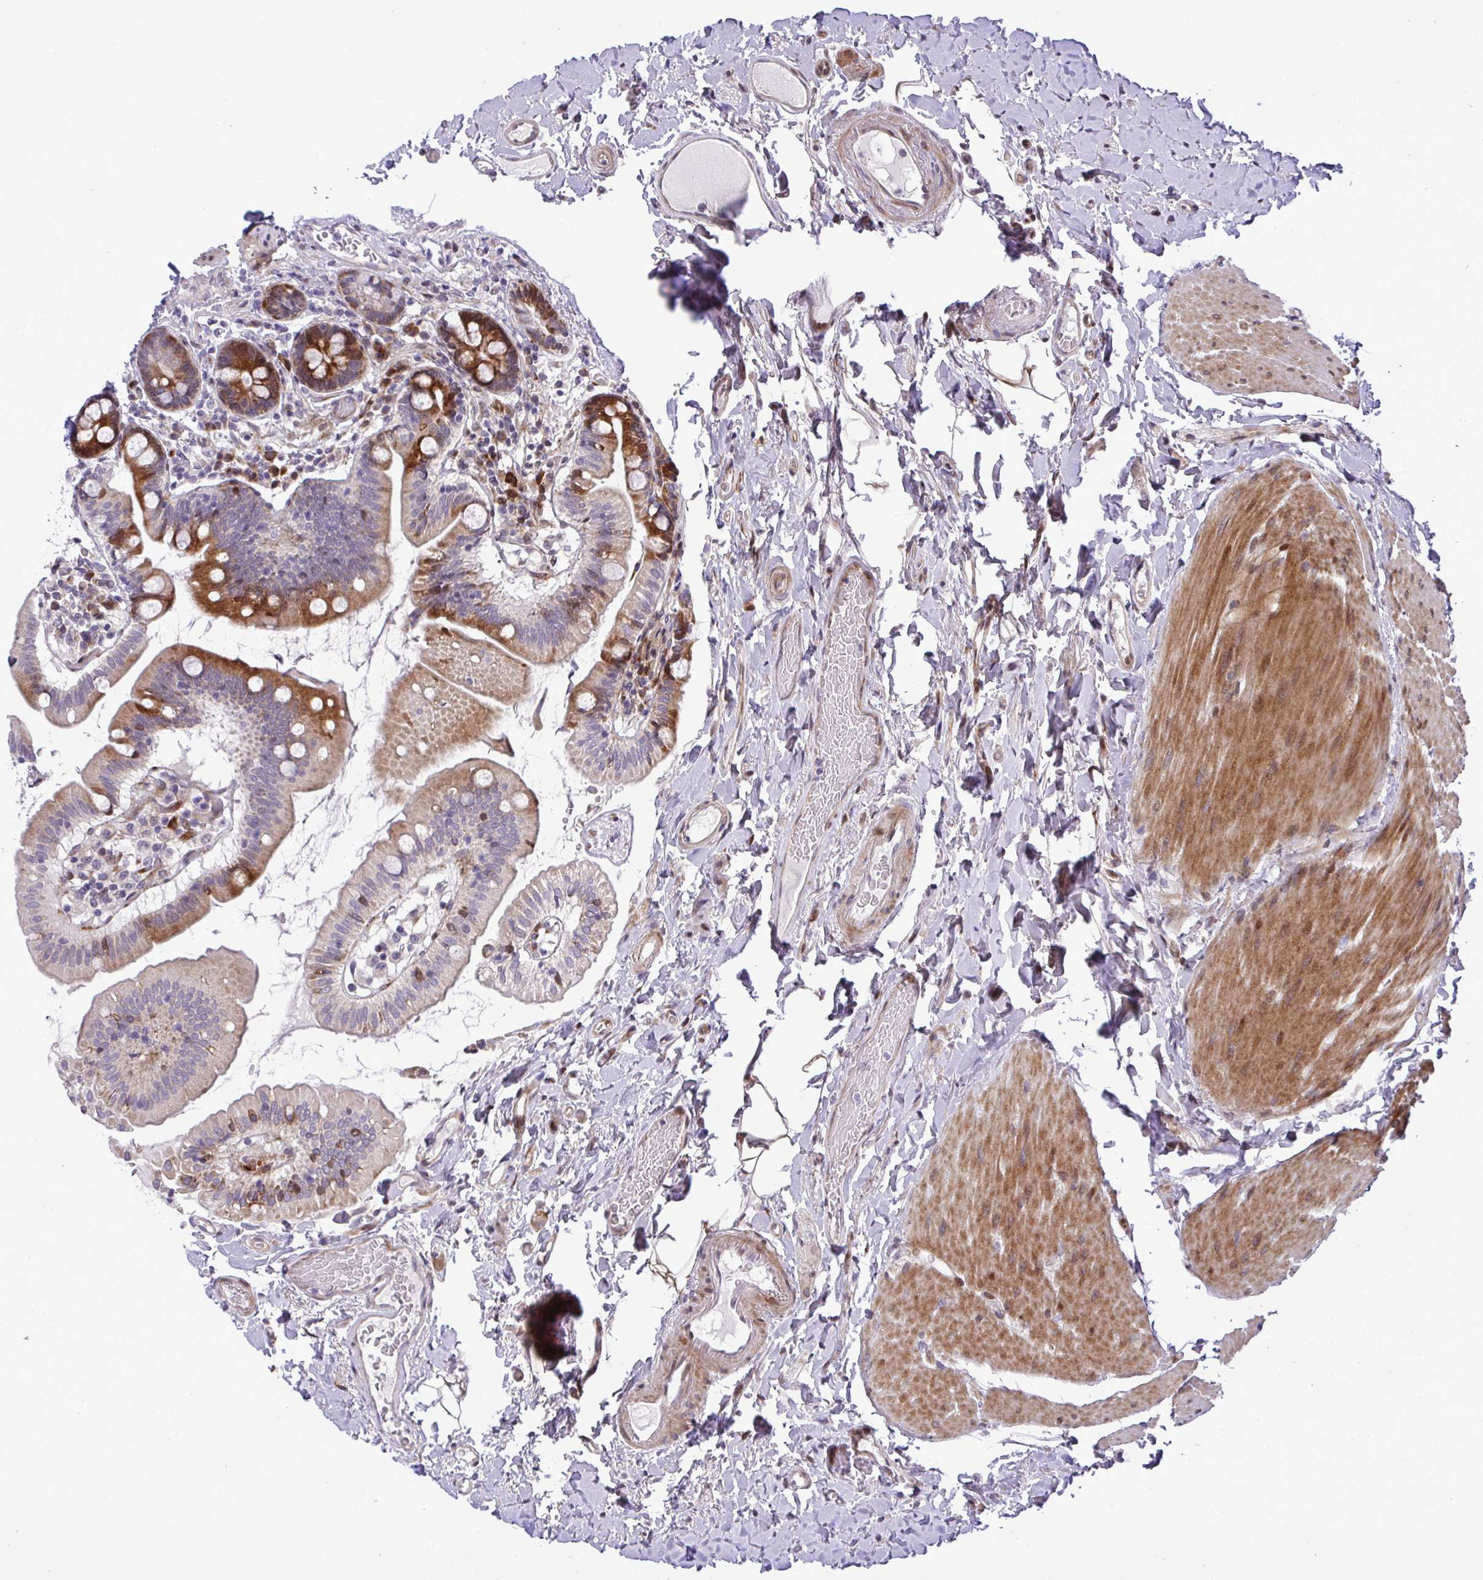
{"staining": {"intensity": "strong", "quantity": "25%-75%", "location": "cytoplasmic/membranous"}, "tissue": "small intestine", "cell_type": "Glandular cells", "image_type": "normal", "snomed": [{"axis": "morphology", "description": "Normal tissue, NOS"}, {"axis": "topography", "description": "Small intestine"}], "caption": "DAB (3,3'-diaminobenzidine) immunohistochemical staining of normal human small intestine shows strong cytoplasmic/membranous protein staining in about 25%-75% of glandular cells. (brown staining indicates protein expression, while blue staining denotes nuclei).", "gene": "CASTOR2", "patient": {"sex": "female", "age": 64}}